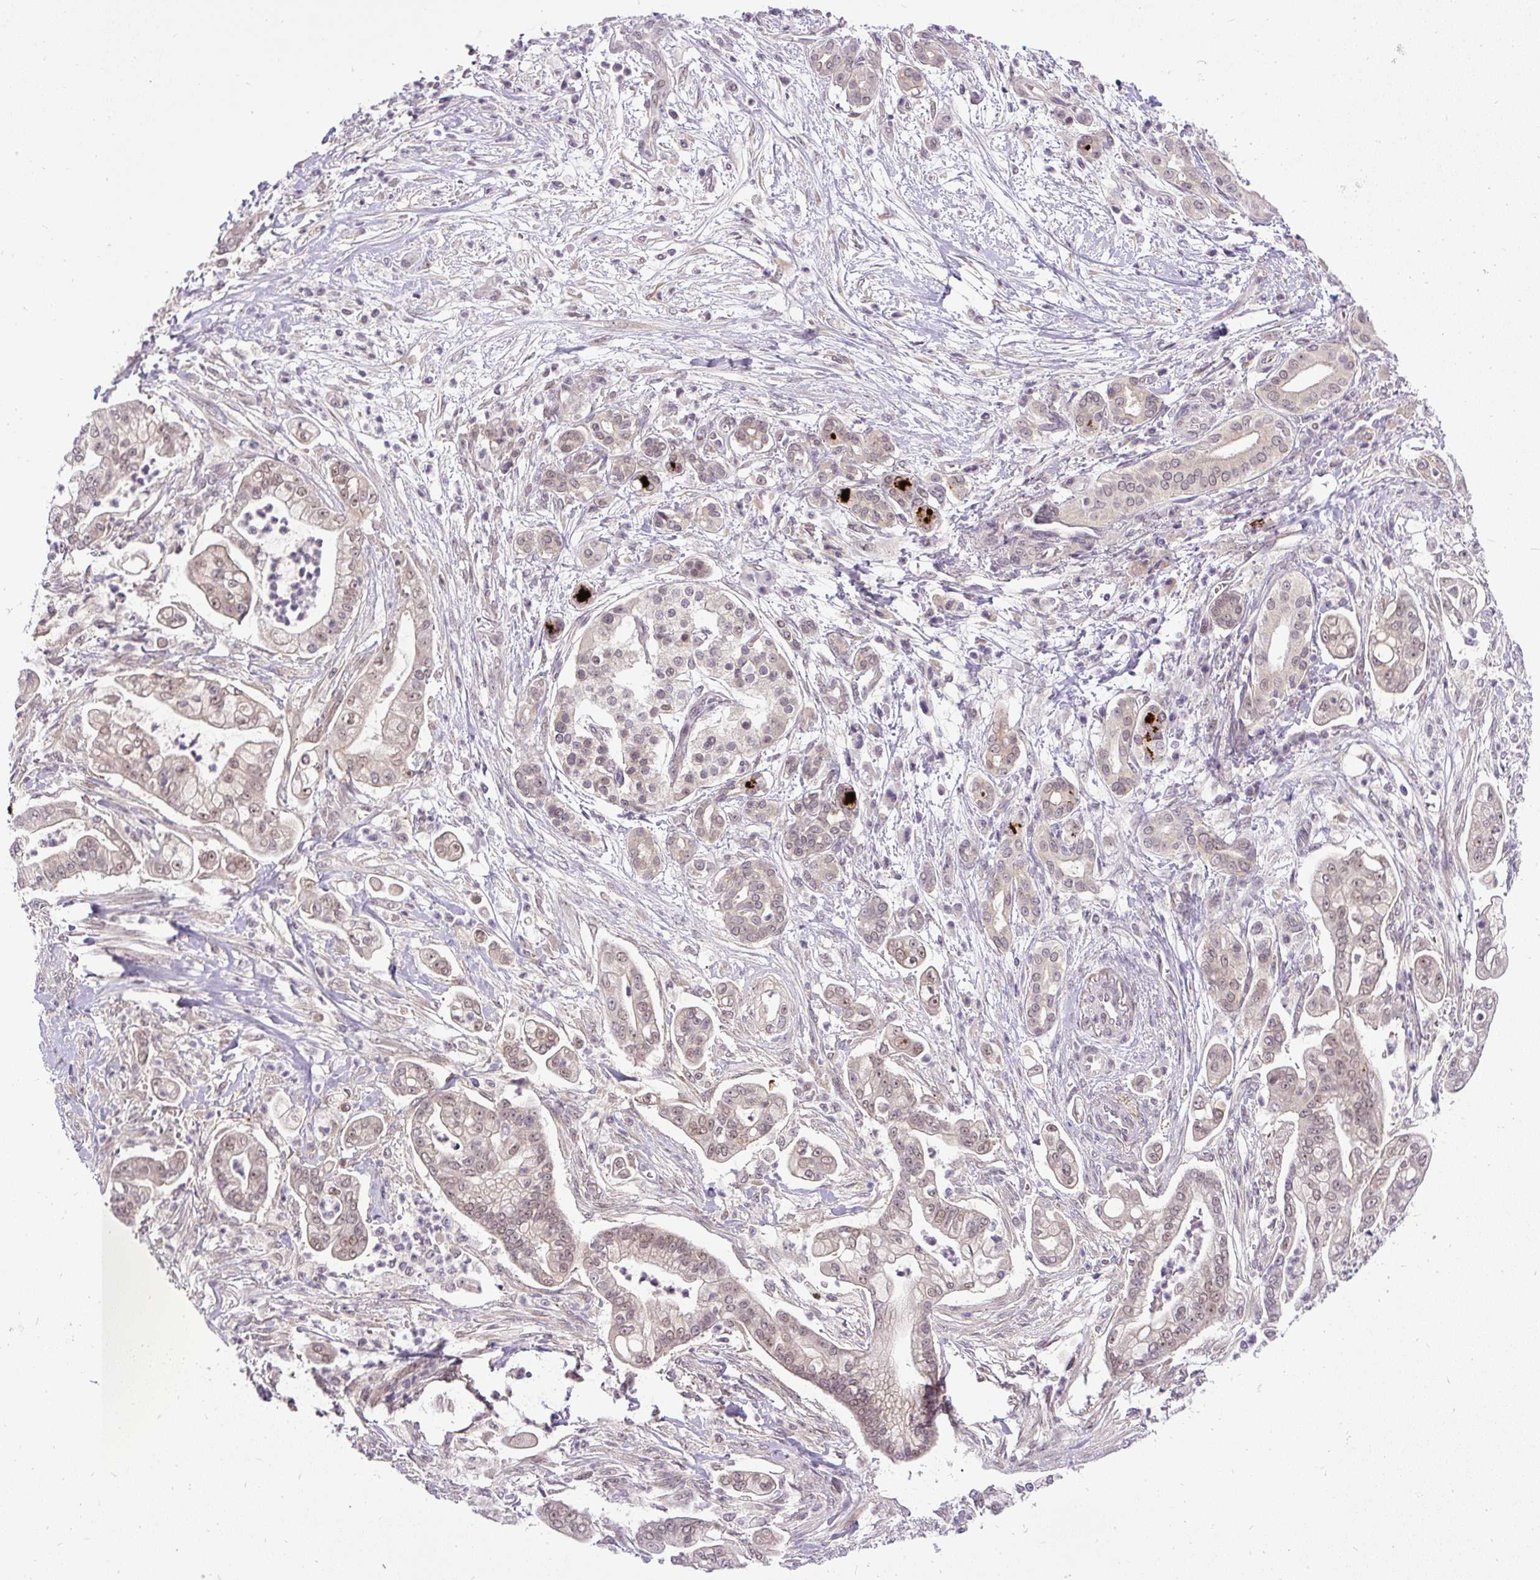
{"staining": {"intensity": "weak", "quantity": ">75%", "location": "nuclear"}, "tissue": "pancreatic cancer", "cell_type": "Tumor cells", "image_type": "cancer", "snomed": [{"axis": "morphology", "description": "Adenocarcinoma, NOS"}, {"axis": "topography", "description": "Pancreas"}], "caption": "Human adenocarcinoma (pancreatic) stained for a protein (brown) demonstrates weak nuclear positive staining in approximately >75% of tumor cells.", "gene": "FAM117B", "patient": {"sex": "female", "age": 69}}